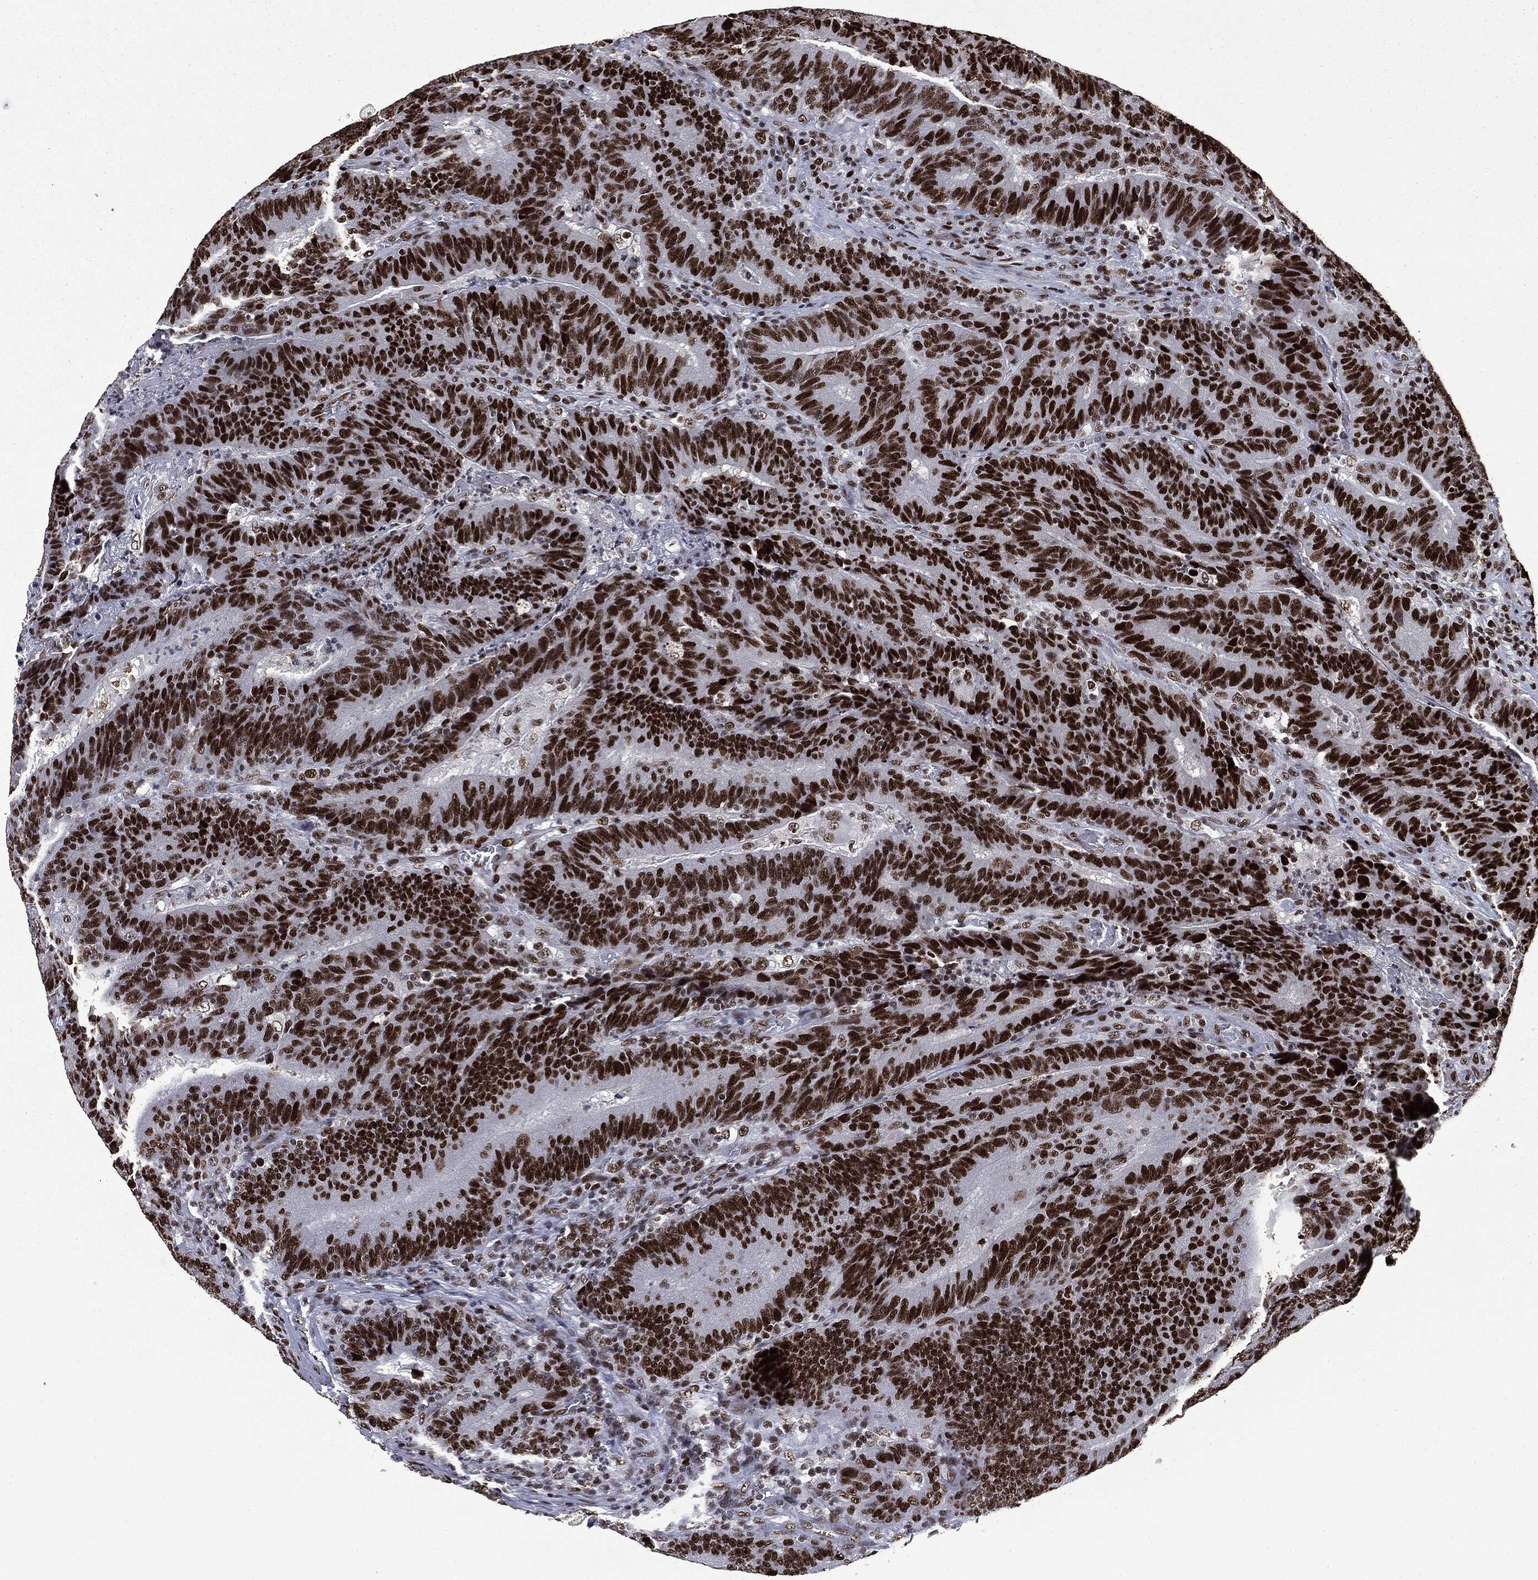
{"staining": {"intensity": "strong", "quantity": ">75%", "location": "nuclear"}, "tissue": "colorectal cancer", "cell_type": "Tumor cells", "image_type": "cancer", "snomed": [{"axis": "morphology", "description": "Adenocarcinoma, NOS"}, {"axis": "topography", "description": "Colon"}], "caption": "Adenocarcinoma (colorectal) stained with a protein marker demonstrates strong staining in tumor cells.", "gene": "MSH2", "patient": {"sex": "female", "age": 75}}